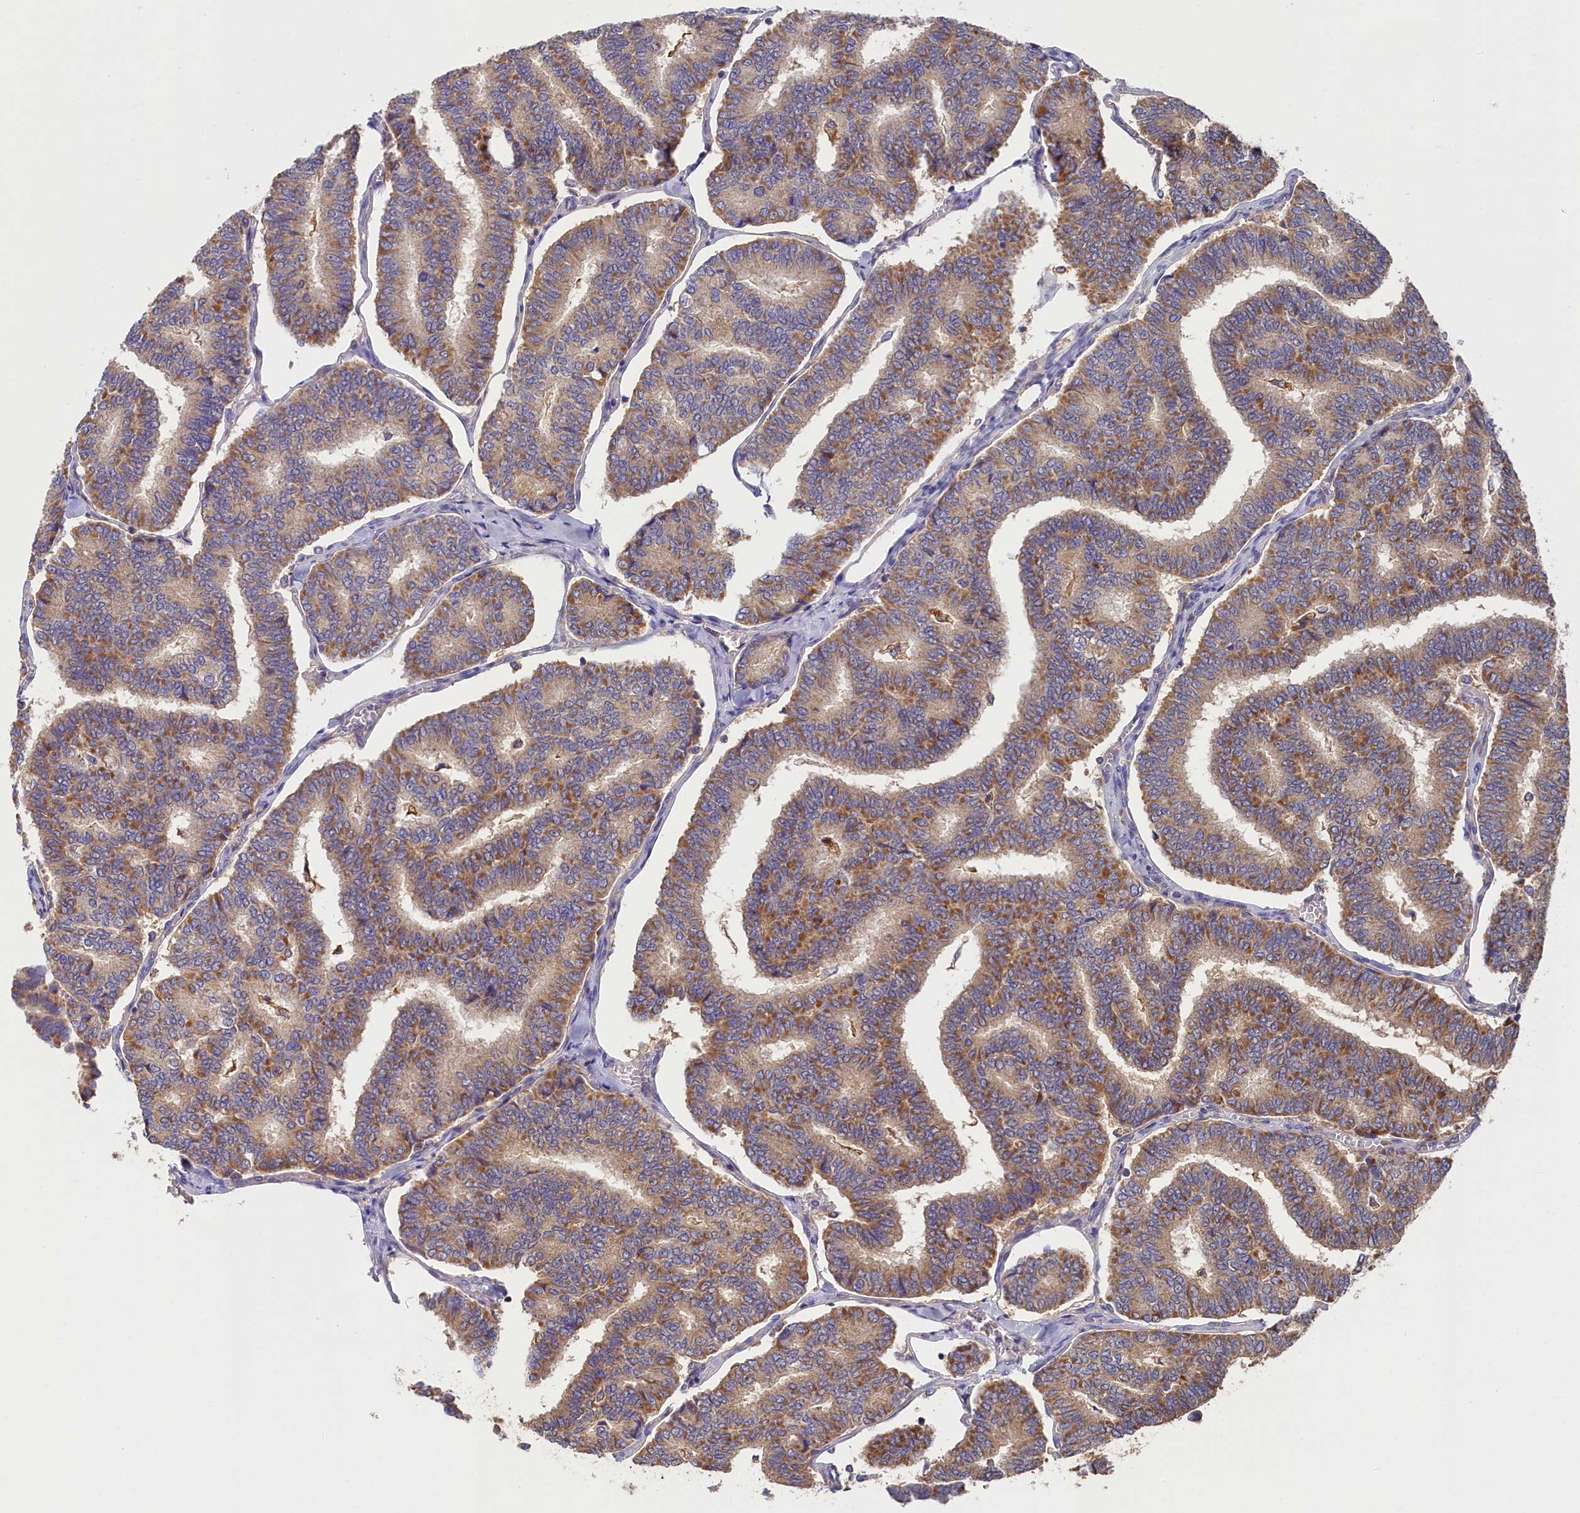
{"staining": {"intensity": "moderate", "quantity": ">75%", "location": "cytoplasmic/membranous"}, "tissue": "thyroid cancer", "cell_type": "Tumor cells", "image_type": "cancer", "snomed": [{"axis": "morphology", "description": "Papillary adenocarcinoma, NOS"}, {"axis": "topography", "description": "Thyroid gland"}], "caption": "DAB immunohistochemical staining of human thyroid cancer (papillary adenocarcinoma) demonstrates moderate cytoplasmic/membranous protein positivity in approximately >75% of tumor cells. (brown staining indicates protein expression, while blue staining denotes nuclei).", "gene": "SEC31B", "patient": {"sex": "female", "age": 35}}